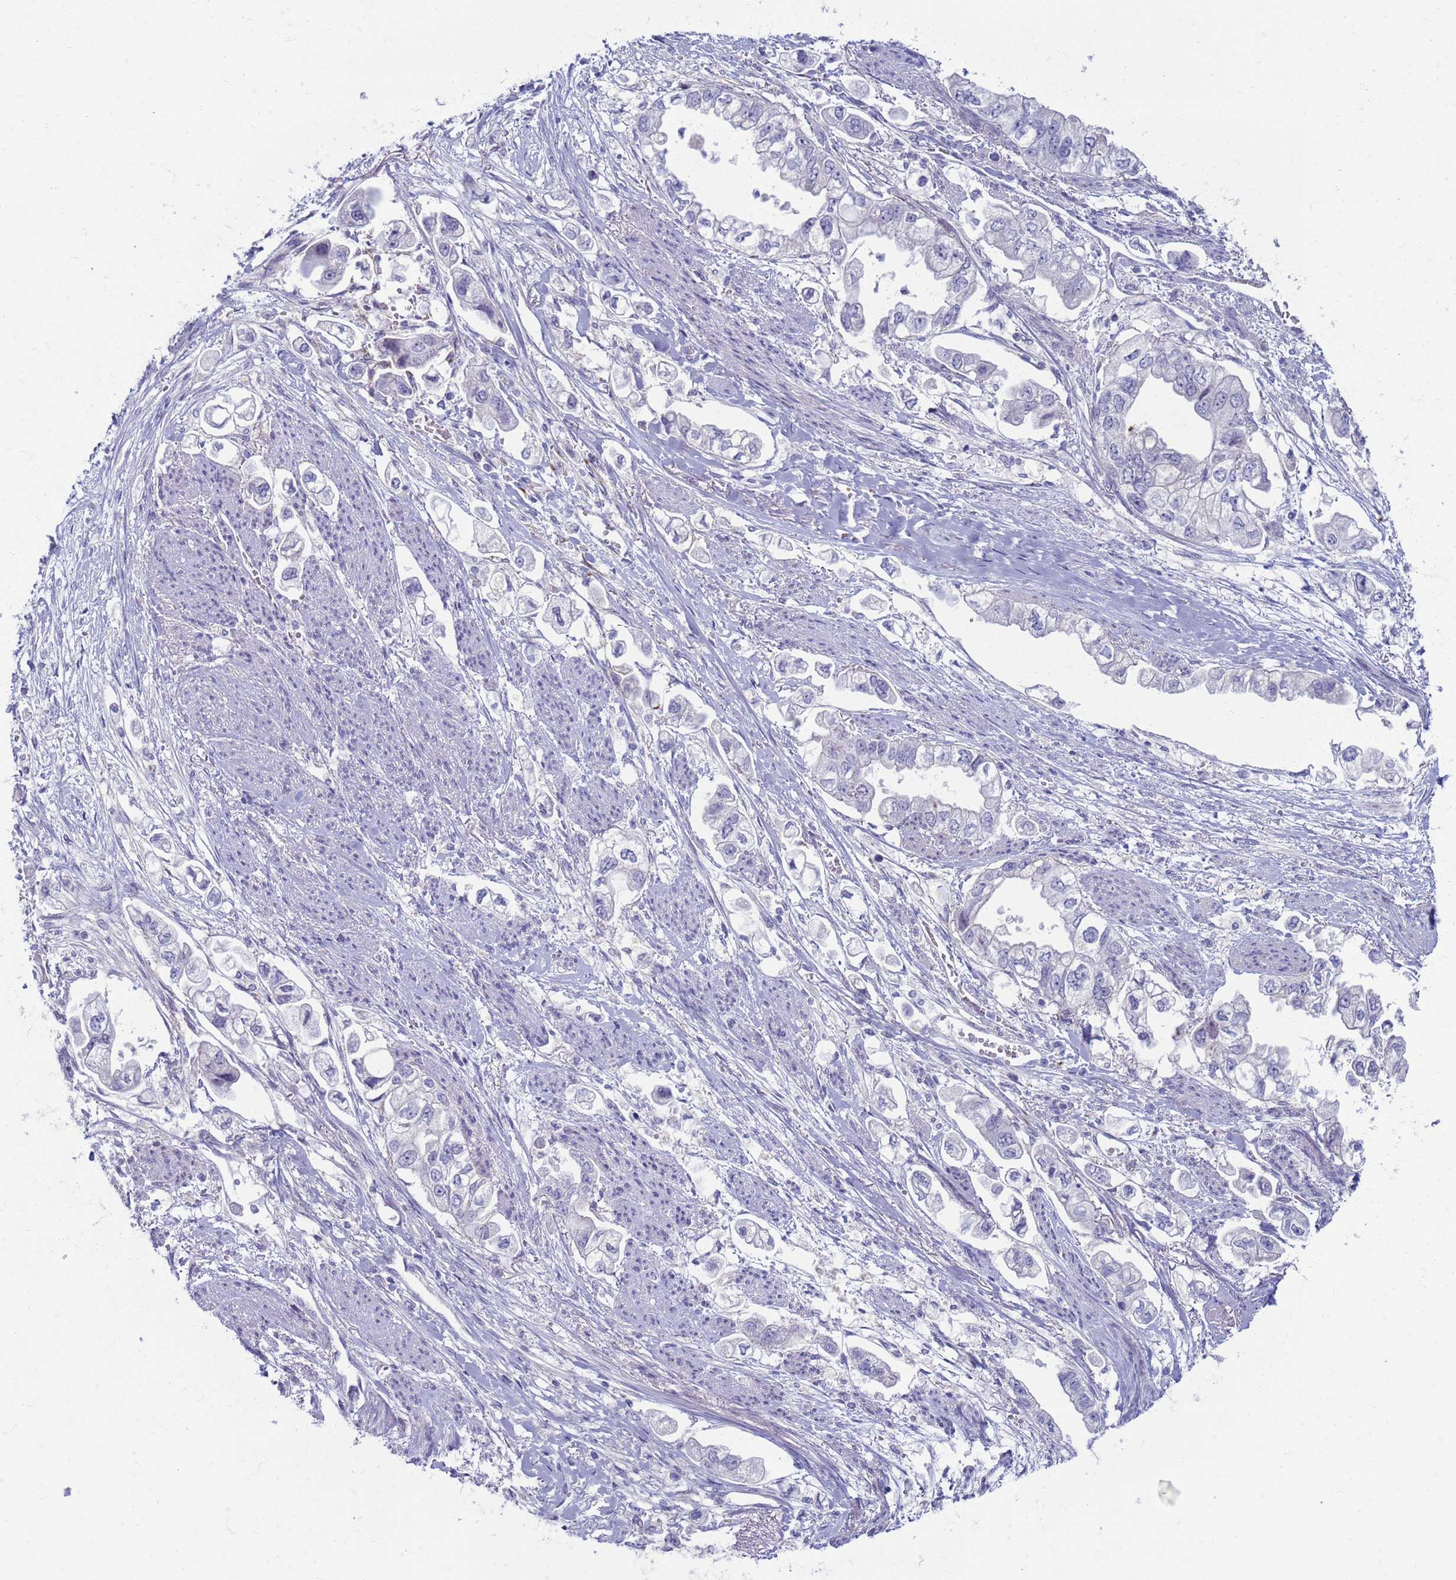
{"staining": {"intensity": "negative", "quantity": "none", "location": "none"}, "tissue": "stomach cancer", "cell_type": "Tumor cells", "image_type": "cancer", "snomed": [{"axis": "morphology", "description": "Adenocarcinoma, NOS"}, {"axis": "topography", "description": "Stomach"}], "caption": "Stomach adenocarcinoma was stained to show a protein in brown. There is no significant staining in tumor cells.", "gene": "CLCA2", "patient": {"sex": "male", "age": 62}}